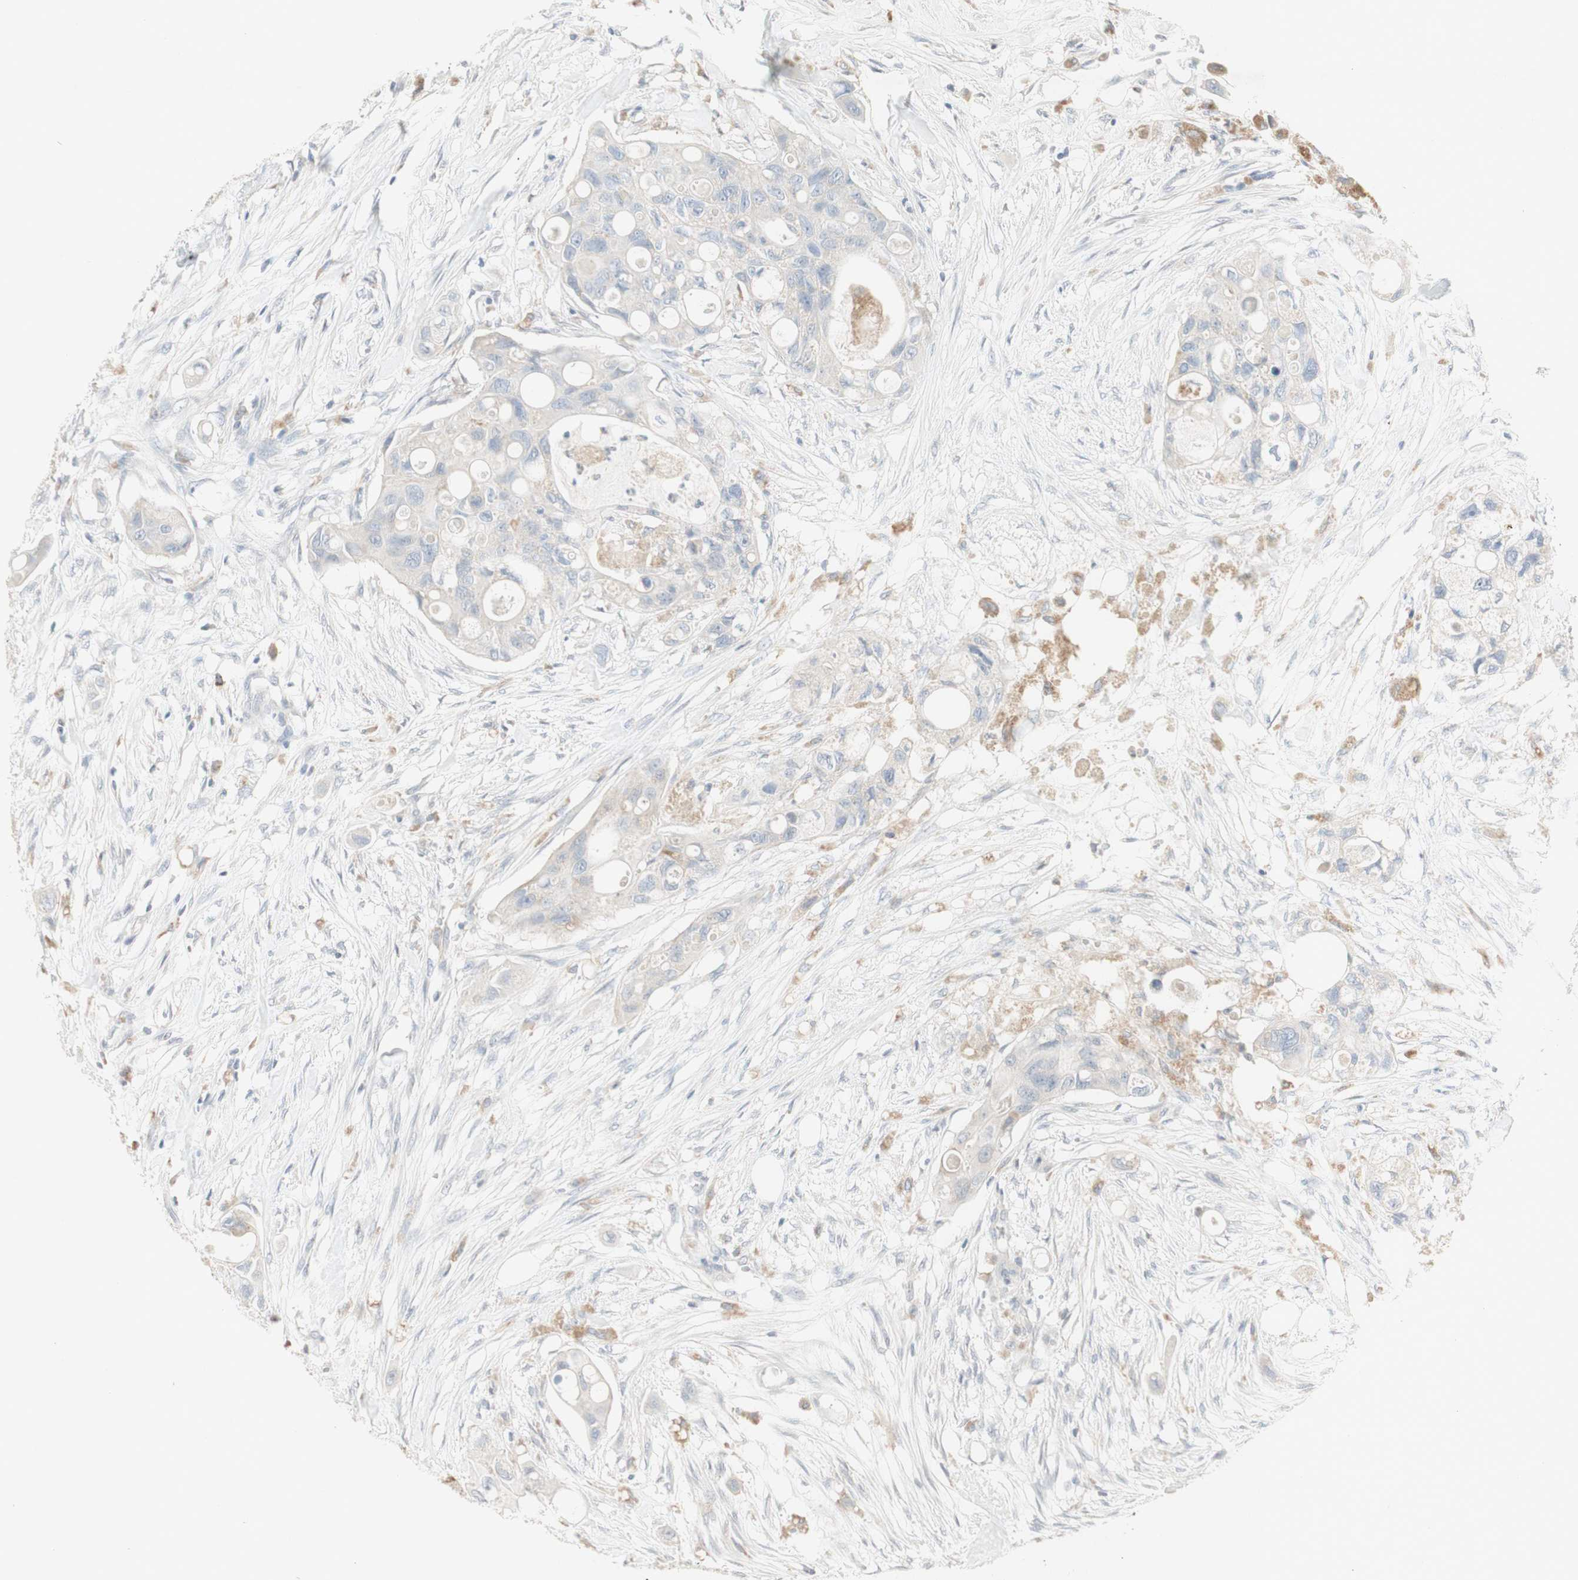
{"staining": {"intensity": "negative", "quantity": "none", "location": "none"}, "tissue": "colorectal cancer", "cell_type": "Tumor cells", "image_type": "cancer", "snomed": [{"axis": "morphology", "description": "Adenocarcinoma, NOS"}, {"axis": "topography", "description": "Colon"}], "caption": "The micrograph reveals no significant positivity in tumor cells of adenocarcinoma (colorectal).", "gene": "ATP6V1B1", "patient": {"sex": "female", "age": 57}}